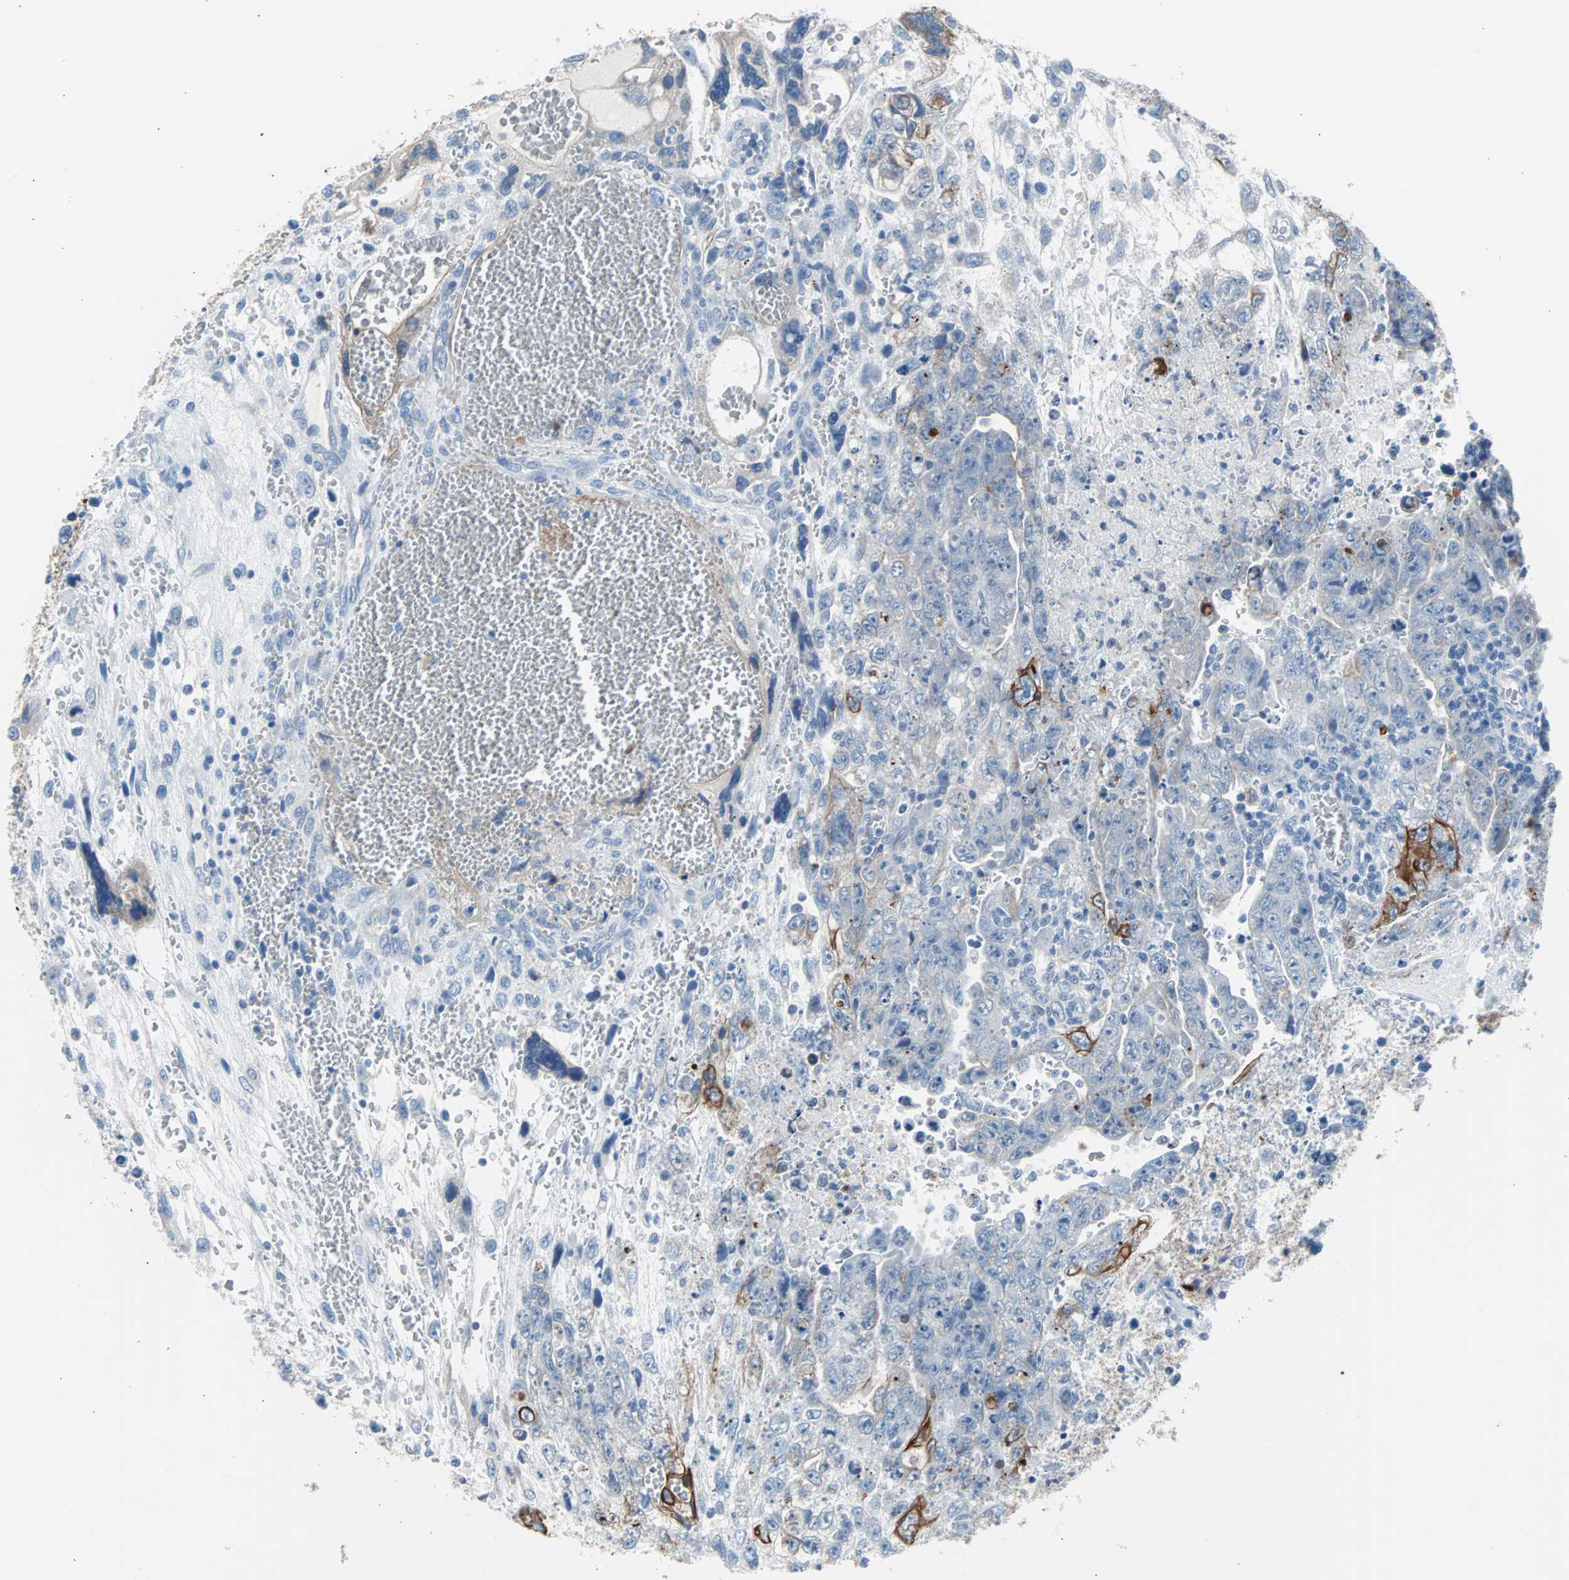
{"staining": {"intensity": "strong", "quantity": "<25%", "location": "cytoplasmic/membranous"}, "tissue": "testis cancer", "cell_type": "Tumor cells", "image_type": "cancer", "snomed": [{"axis": "morphology", "description": "Carcinoma, Embryonal, NOS"}, {"axis": "topography", "description": "Testis"}], "caption": "A high-resolution image shows immunohistochemistry (IHC) staining of testis embryonal carcinoma, which demonstrates strong cytoplasmic/membranous positivity in approximately <25% of tumor cells. The staining was performed using DAB to visualize the protein expression in brown, while the nuclei were stained in blue with hematoxylin (Magnification: 20x).", "gene": "KRT7", "patient": {"sex": "male", "age": 28}}